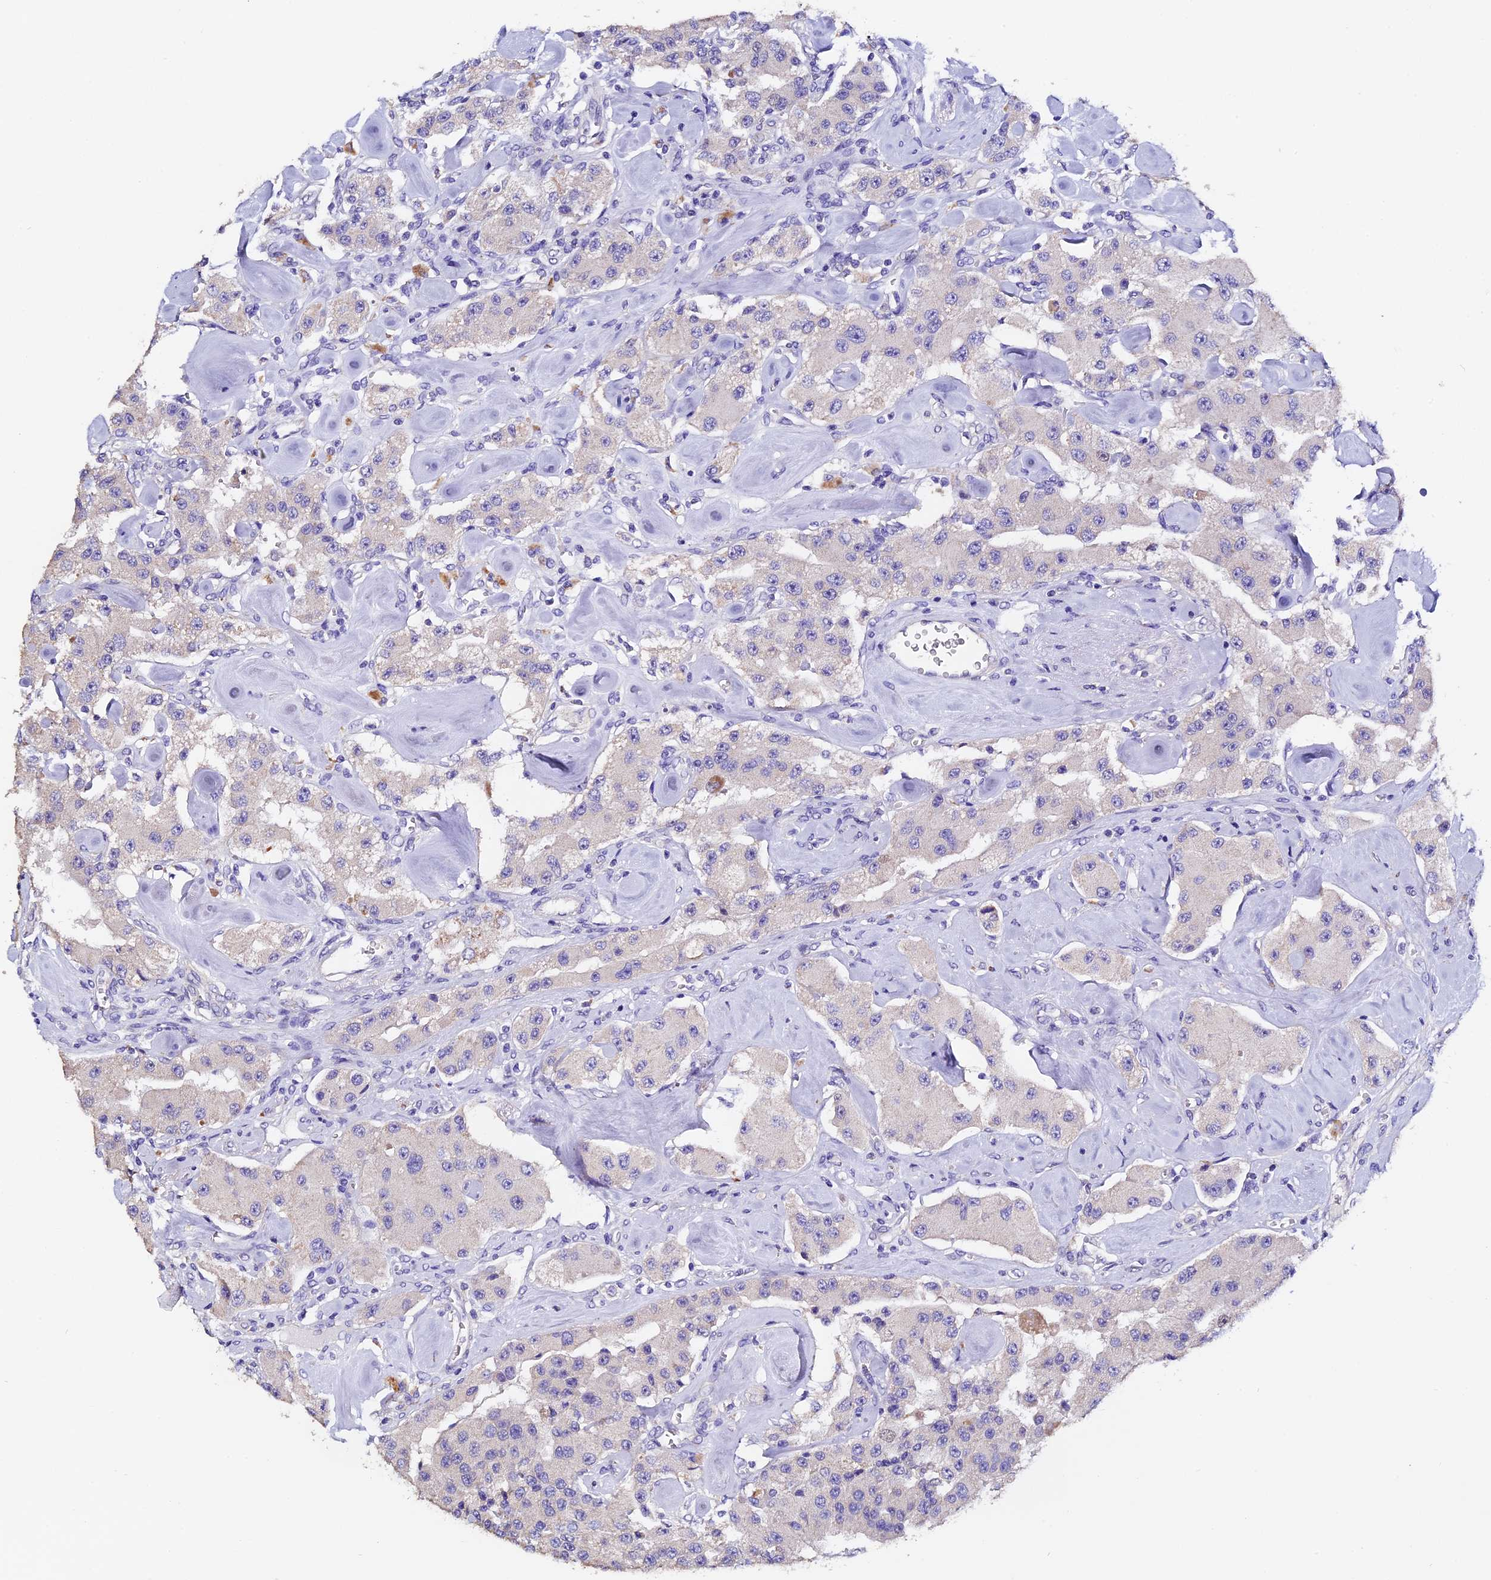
{"staining": {"intensity": "negative", "quantity": "none", "location": "none"}, "tissue": "carcinoid", "cell_type": "Tumor cells", "image_type": "cancer", "snomed": [{"axis": "morphology", "description": "Carcinoid, malignant, NOS"}, {"axis": "topography", "description": "Pancreas"}], "caption": "Tumor cells are negative for brown protein staining in carcinoid (malignant).", "gene": "FBXW9", "patient": {"sex": "male", "age": 41}}